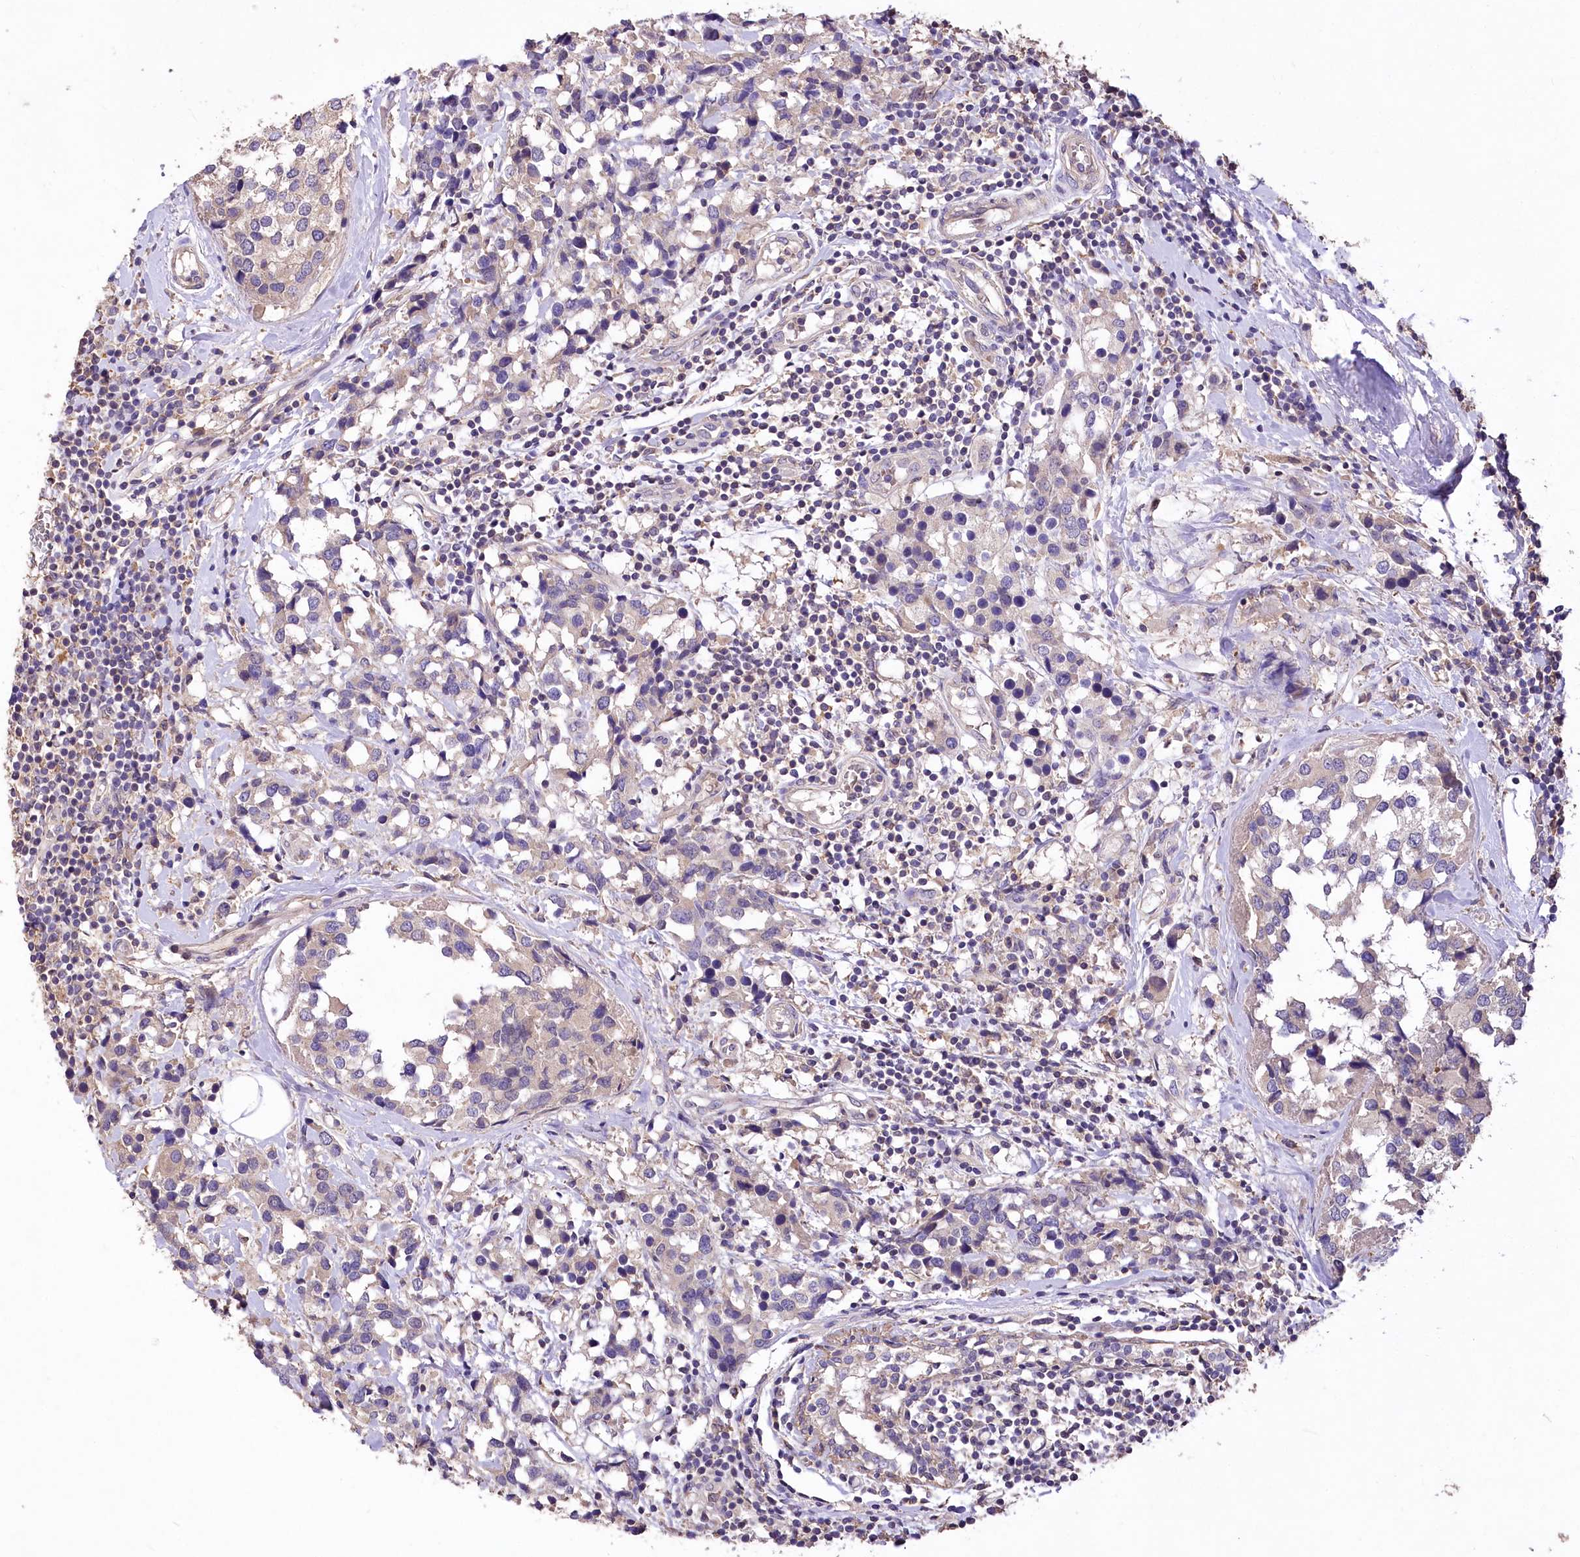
{"staining": {"intensity": "weak", "quantity": "25%-75%", "location": "cytoplasmic/membranous"}, "tissue": "breast cancer", "cell_type": "Tumor cells", "image_type": "cancer", "snomed": [{"axis": "morphology", "description": "Lobular carcinoma"}, {"axis": "topography", "description": "Breast"}], "caption": "This histopathology image exhibits breast cancer (lobular carcinoma) stained with IHC to label a protein in brown. The cytoplasmic/membranous of tumor cells show weak positivity for the protein. Nuclei are counter-stained blue.", "gene": "PCYOX1L", "patient": {"sex": "female", "age": 59}}